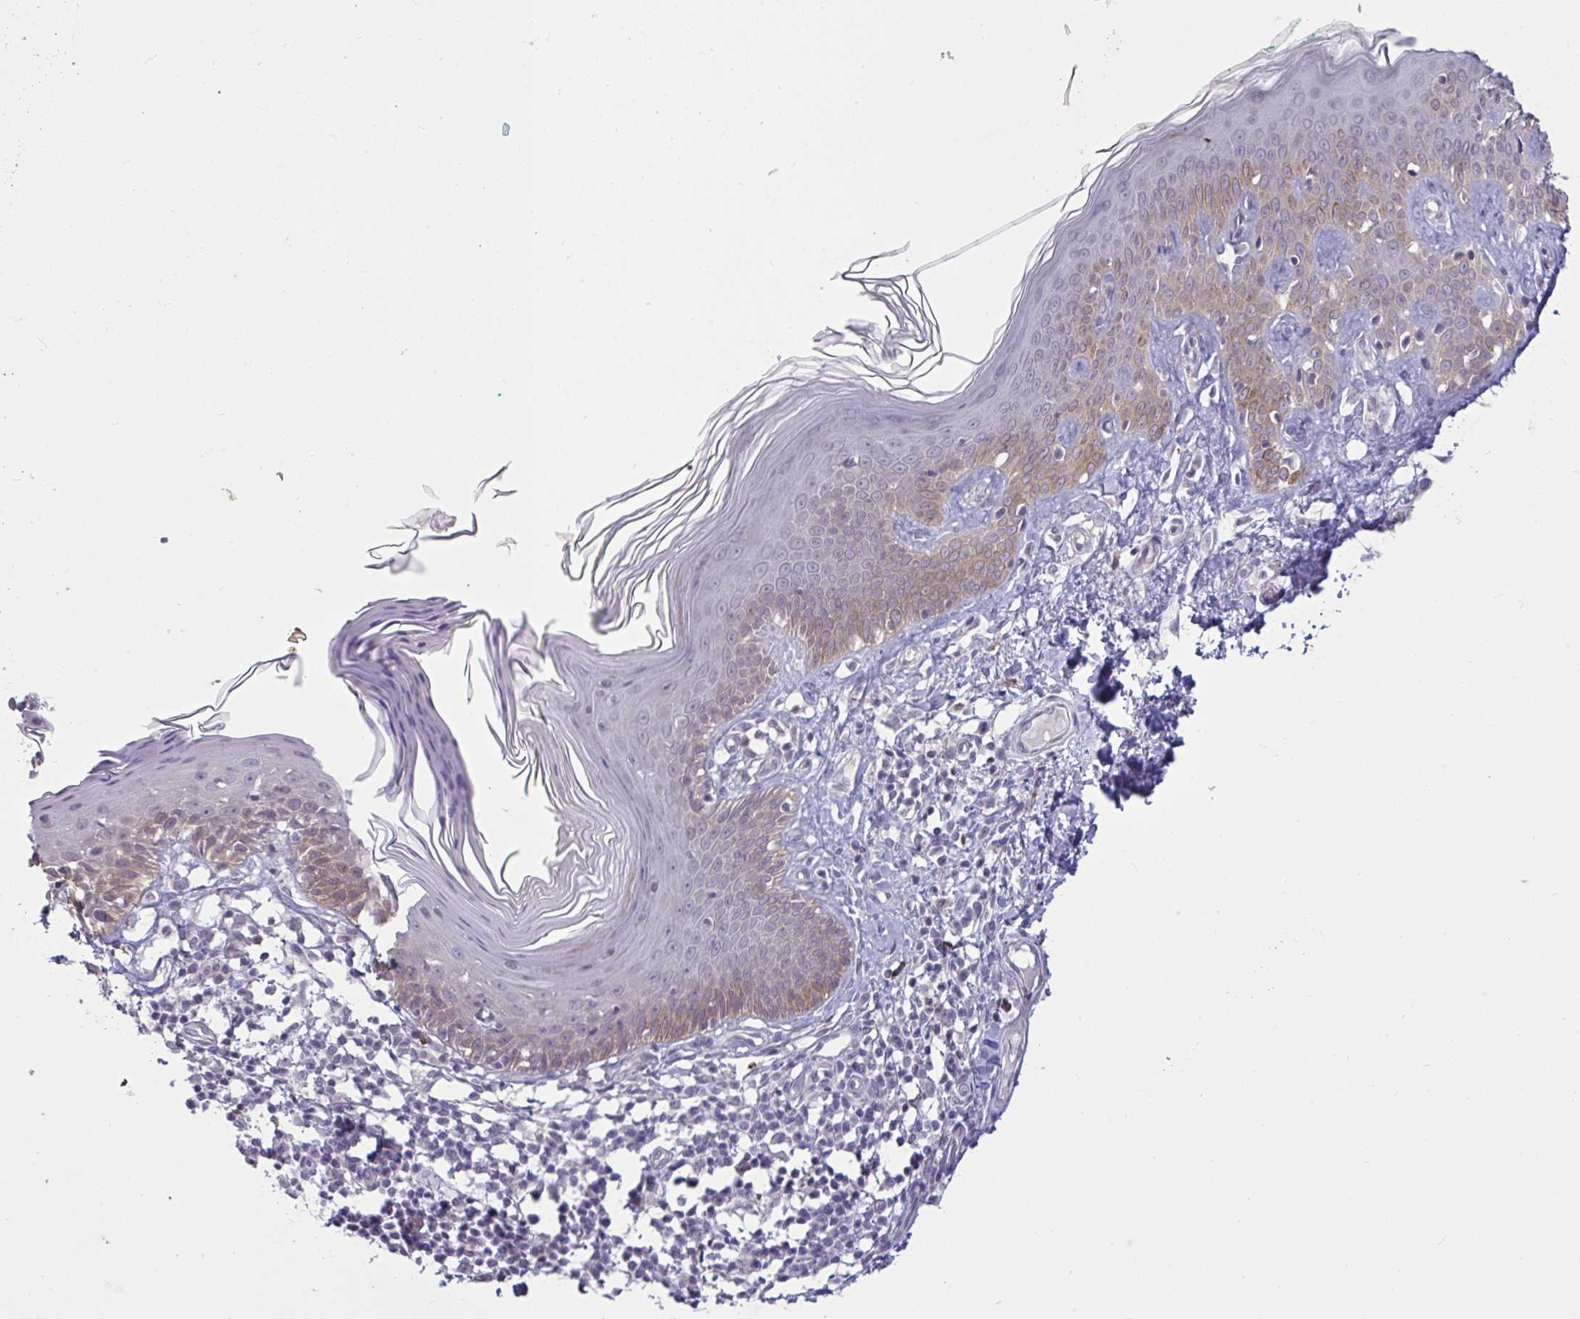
{"staining": {"intensity": "negative", "quantity": "none", "location": "none"}, "tissue": "skin", "cell_type": "Fibroblasts", "image_type": "normal", "snomed": [{"axis": "morphology", "description": "Normal tissue, NOS"}, {"axis": "topography", "description": "Skin"}, {"axis": "topography", "description": "Peripheral nerve tissue"}], "caption": "Fibroblasts show no significant protein expression in benign skin. (DAB (3,3'-diaminobenzidine) IHC with hematoxylin counter stain).", "gene": "TBC1D4", "patient": {"sex": "female", "age": 45}}